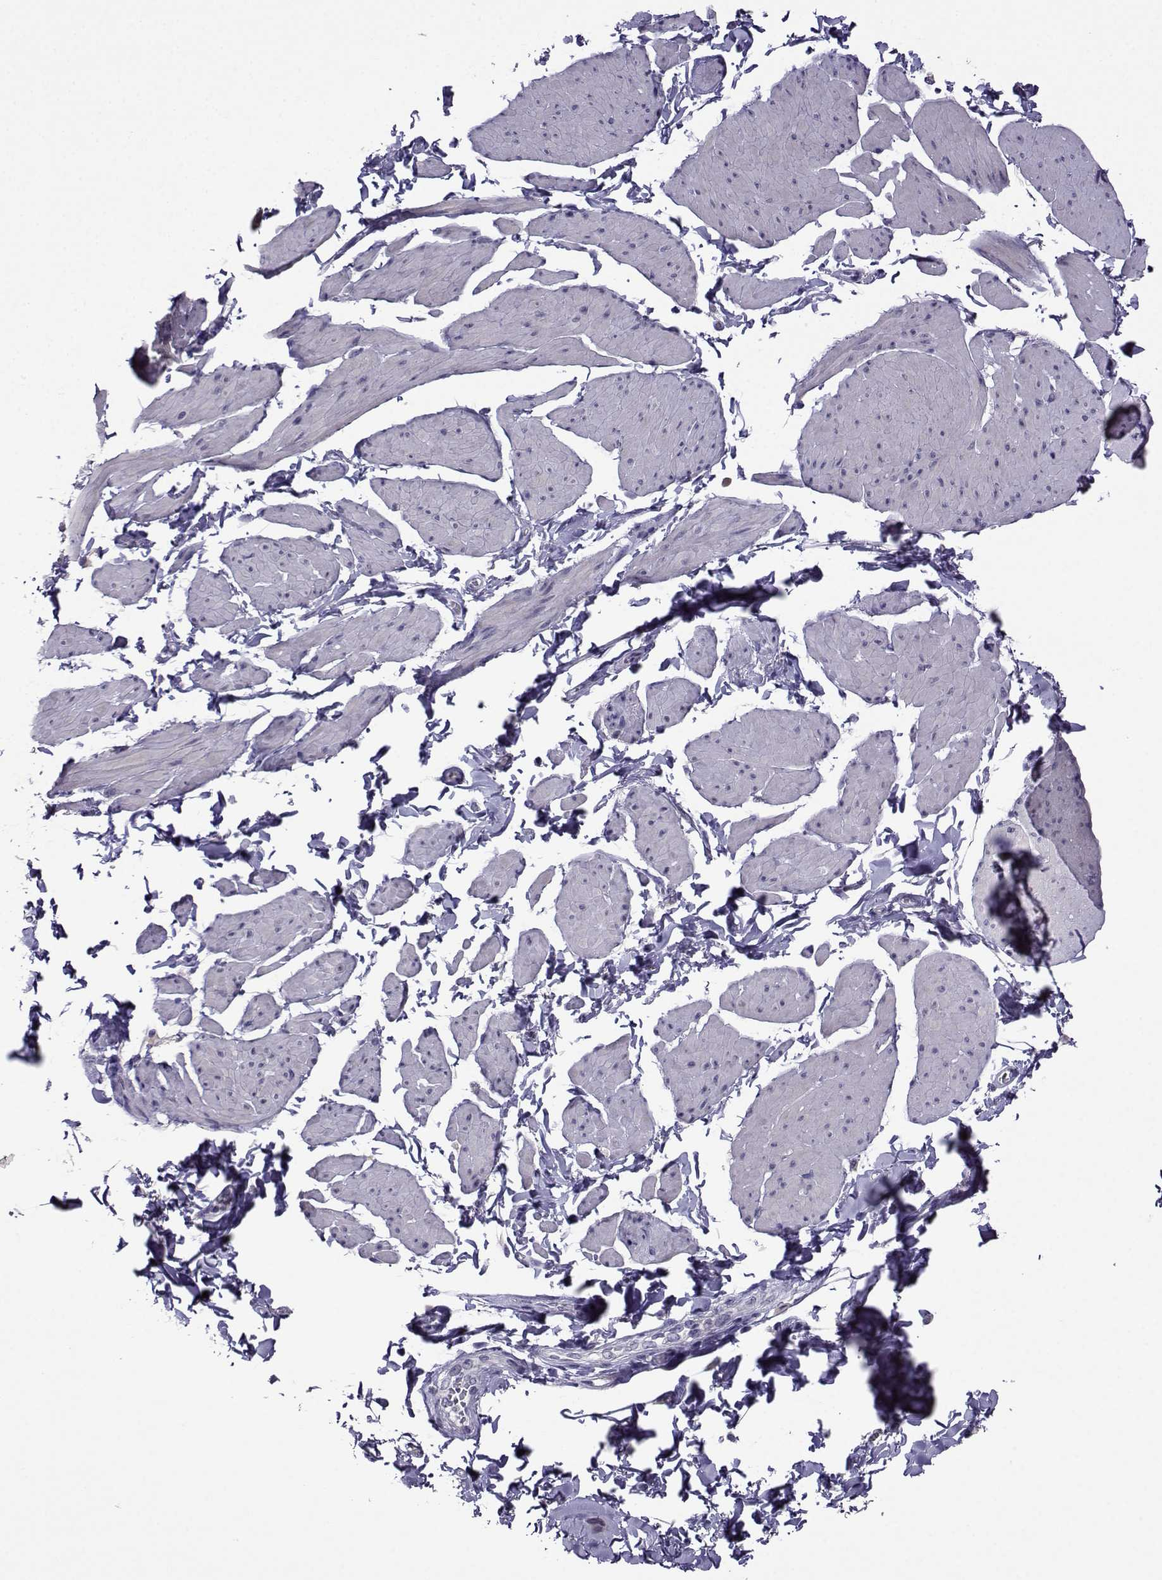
{"staining": {"intensity": "negative", "quantity": "none", "location": "none"}, "tissue": "smooth muscle", "cell_type": "Smooth muscle cells", "image_type": "normal", "snomed": [{"axis": "morphology", "description": "Normal tissue, NOS"}, {"axis": "topography", "description": "Adipose tissue"}, {"axis": "topography", "description": "Smooth muscle"}, {"axis": "topography", "description": "Peripheral nerve tissue"}], "caption": "Human smooth muscle stained for a protein using immunohistochemistry (IHC) displays no staining in smooth muscle cells.", "gene": "CRYBB1", "patient": {"sex": "male", "age": 83}}